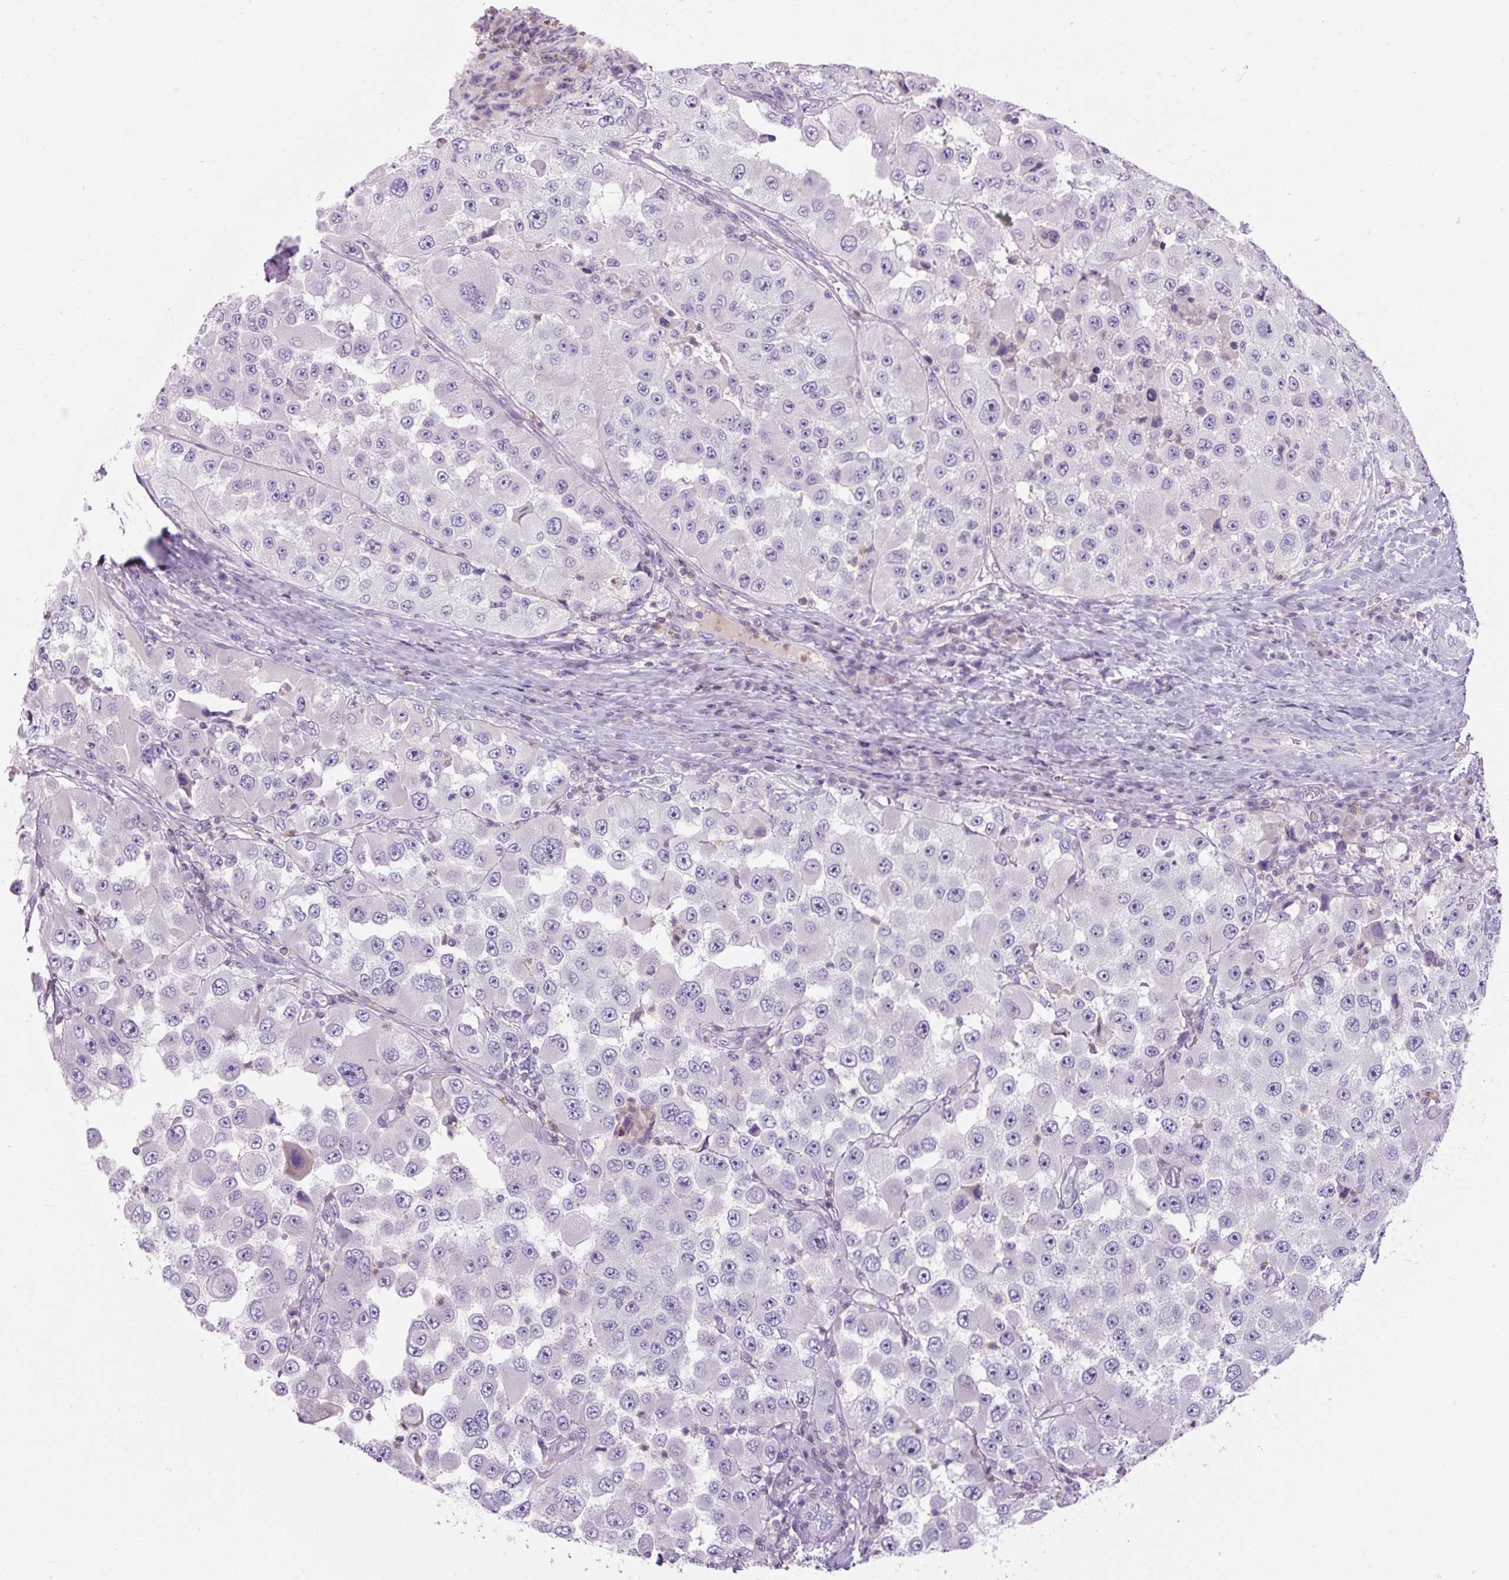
{"staining": {"intensity": "negative", "quantity": "none", "location": "none"}, "tissue": "melanoma", "cell_type": "Tumor cells", "image_type": "cancer", "snomed": [{"axis": "morphology", "description": "Malignant melanoma, Metastatic site"}, {"axis": "topography", "description": "Lymph node"}], "caption": "Protein analysis of melanoma displays no significant positivity in tumor cells.", "gene": "TIGD2", "patient": {"sex": "male", "age": 62}}